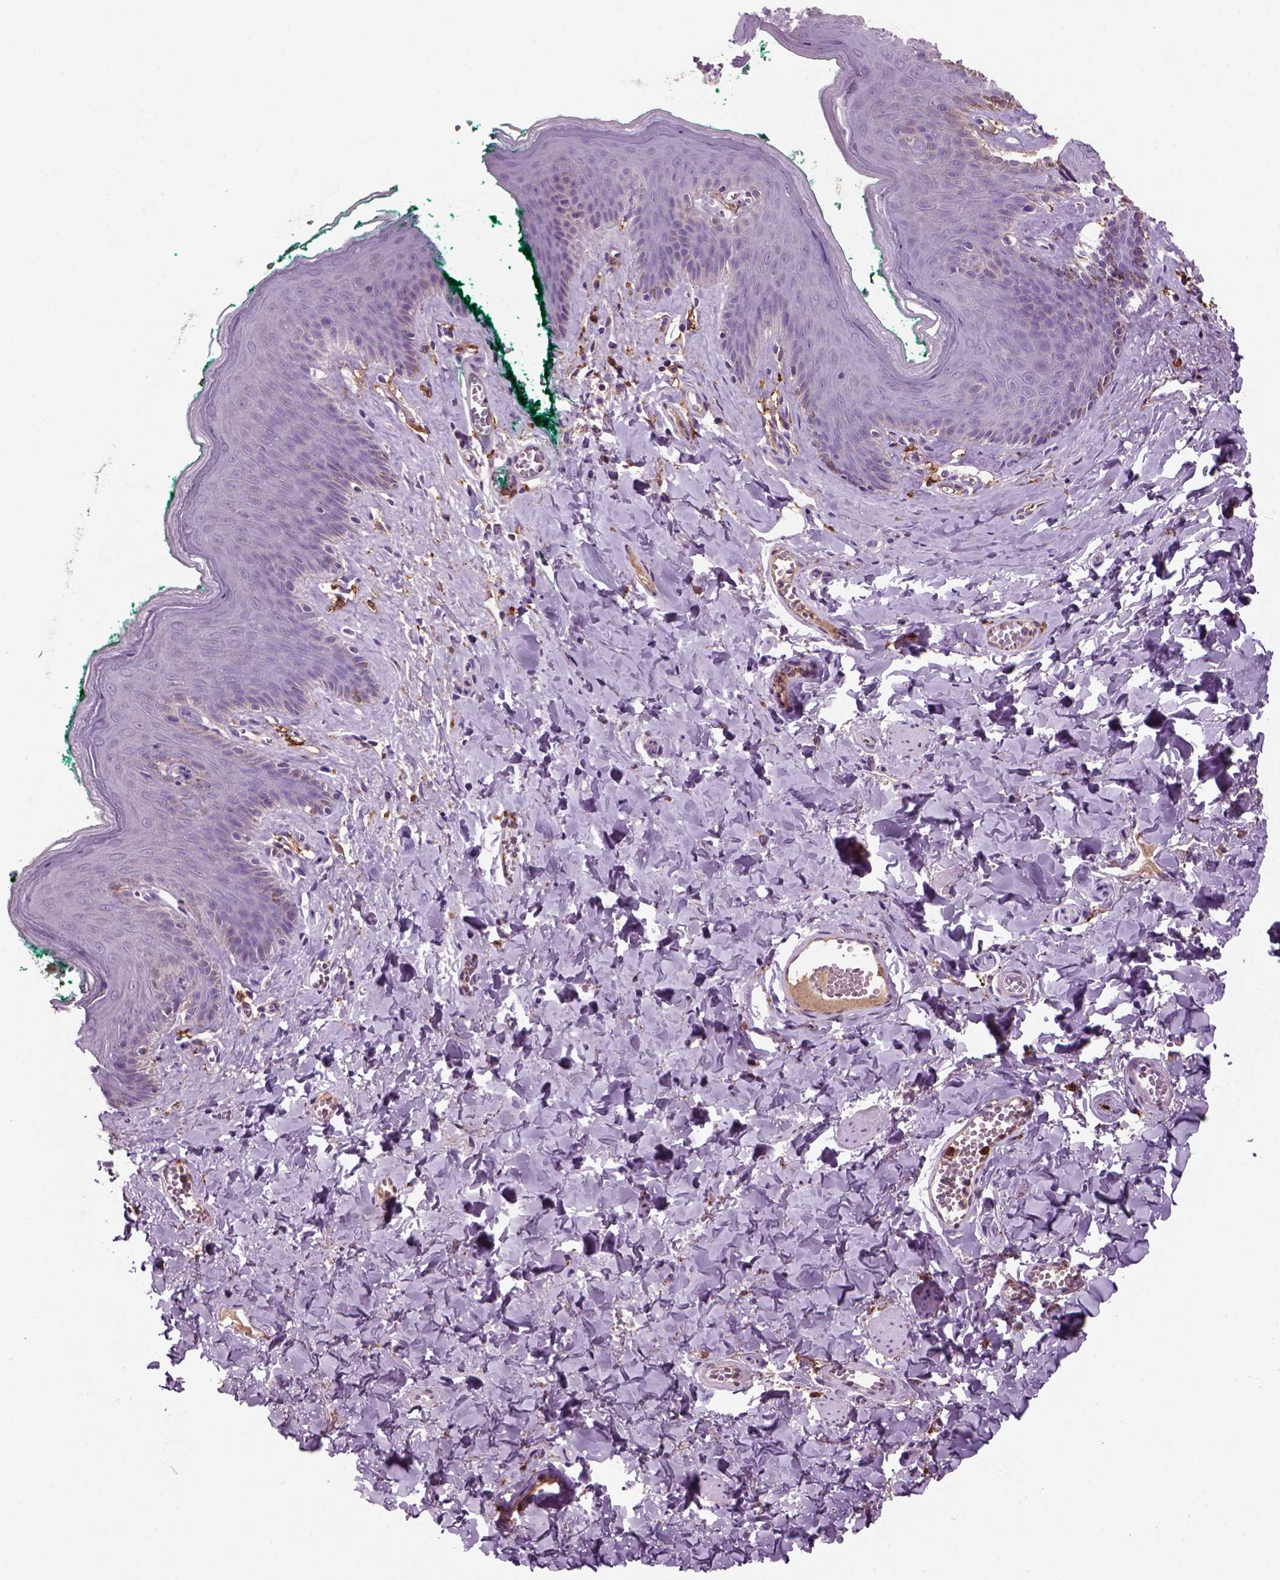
{"staining": {"intensity": "negative", "quantity": "none", "location": "none"}, "tissue": "skin", "cell_type": "Epidermal cells", "image_type": "normal", "snomed": [{"axis": "morphology", "description": "Normal tissue, NOS"}, {"axis": "topography", "description": "Vulva"}, {"axis": "topography", "description": "Peripheral nerve tissue"}], "caption": "An immunohistochemistry histopathology image of benign skin is shown. There is no staining in epidermal cells of skin.", "gene": "CD14", "patient": {"sex": "female", "age": 66}}